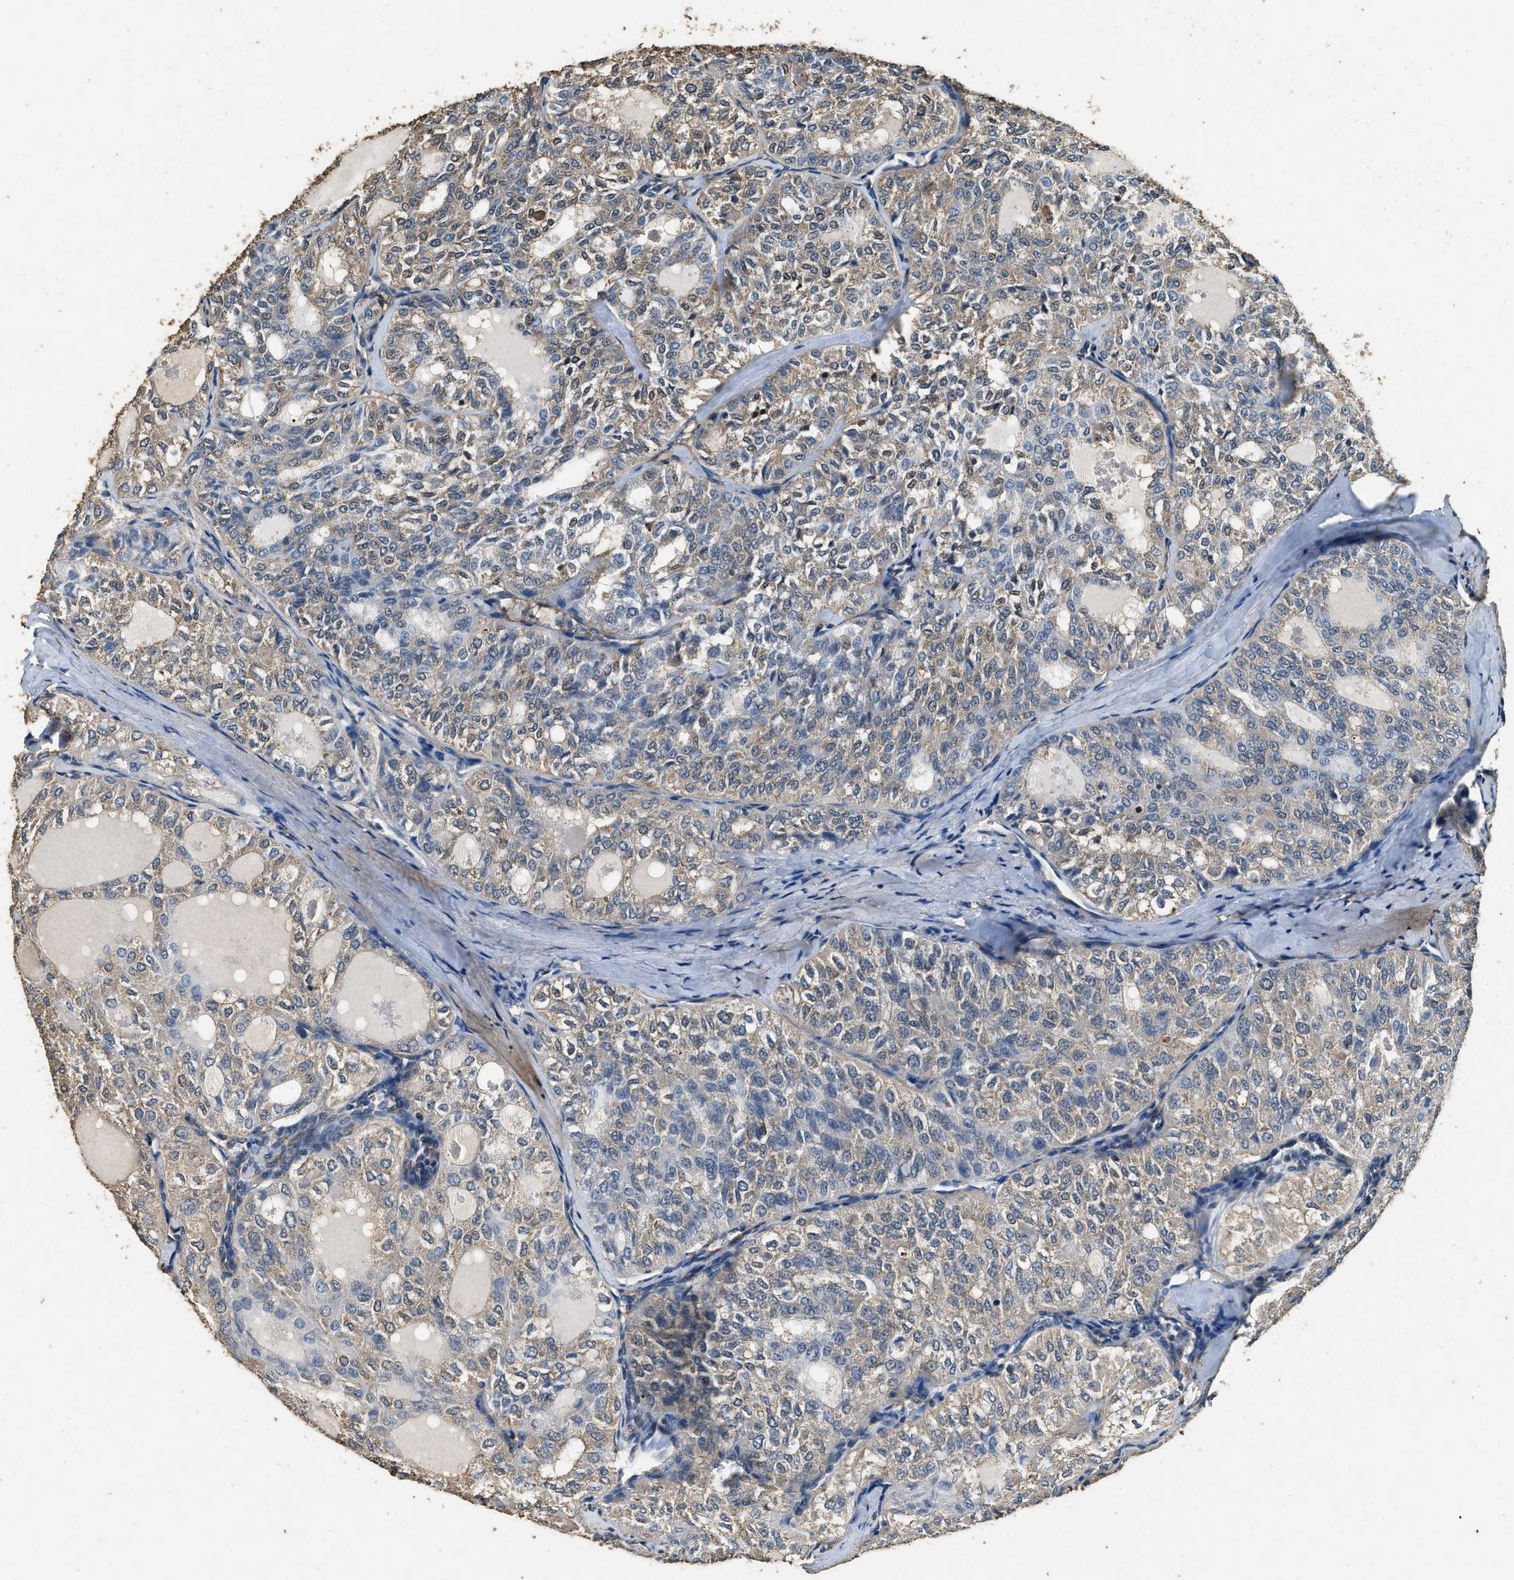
{"staining": {"intensity": "weak", "quantity": "25%-75%", "location": "cytoplasmic/membranous"}, "tissue": "thyroid cancer", "cell_type": "Tumor cells", "image_type": "cancer", "snomed": [{"axis": "morphology", "description": "Follicular adenoma carcinoma, NOS"}, {"axis": "topography", "description": "Thyroid gland"}], "caption": "Immunohistochemistry (IHC) image of human thyroid follicular adenoma carcinoma stained for a protein (brown), which displays low levels of weak cytoplasmic/membranous positivity in about 25%-75% of tumor cells.", "gene": "MIB1", "patient": {"sex": "male", "age": 75}}